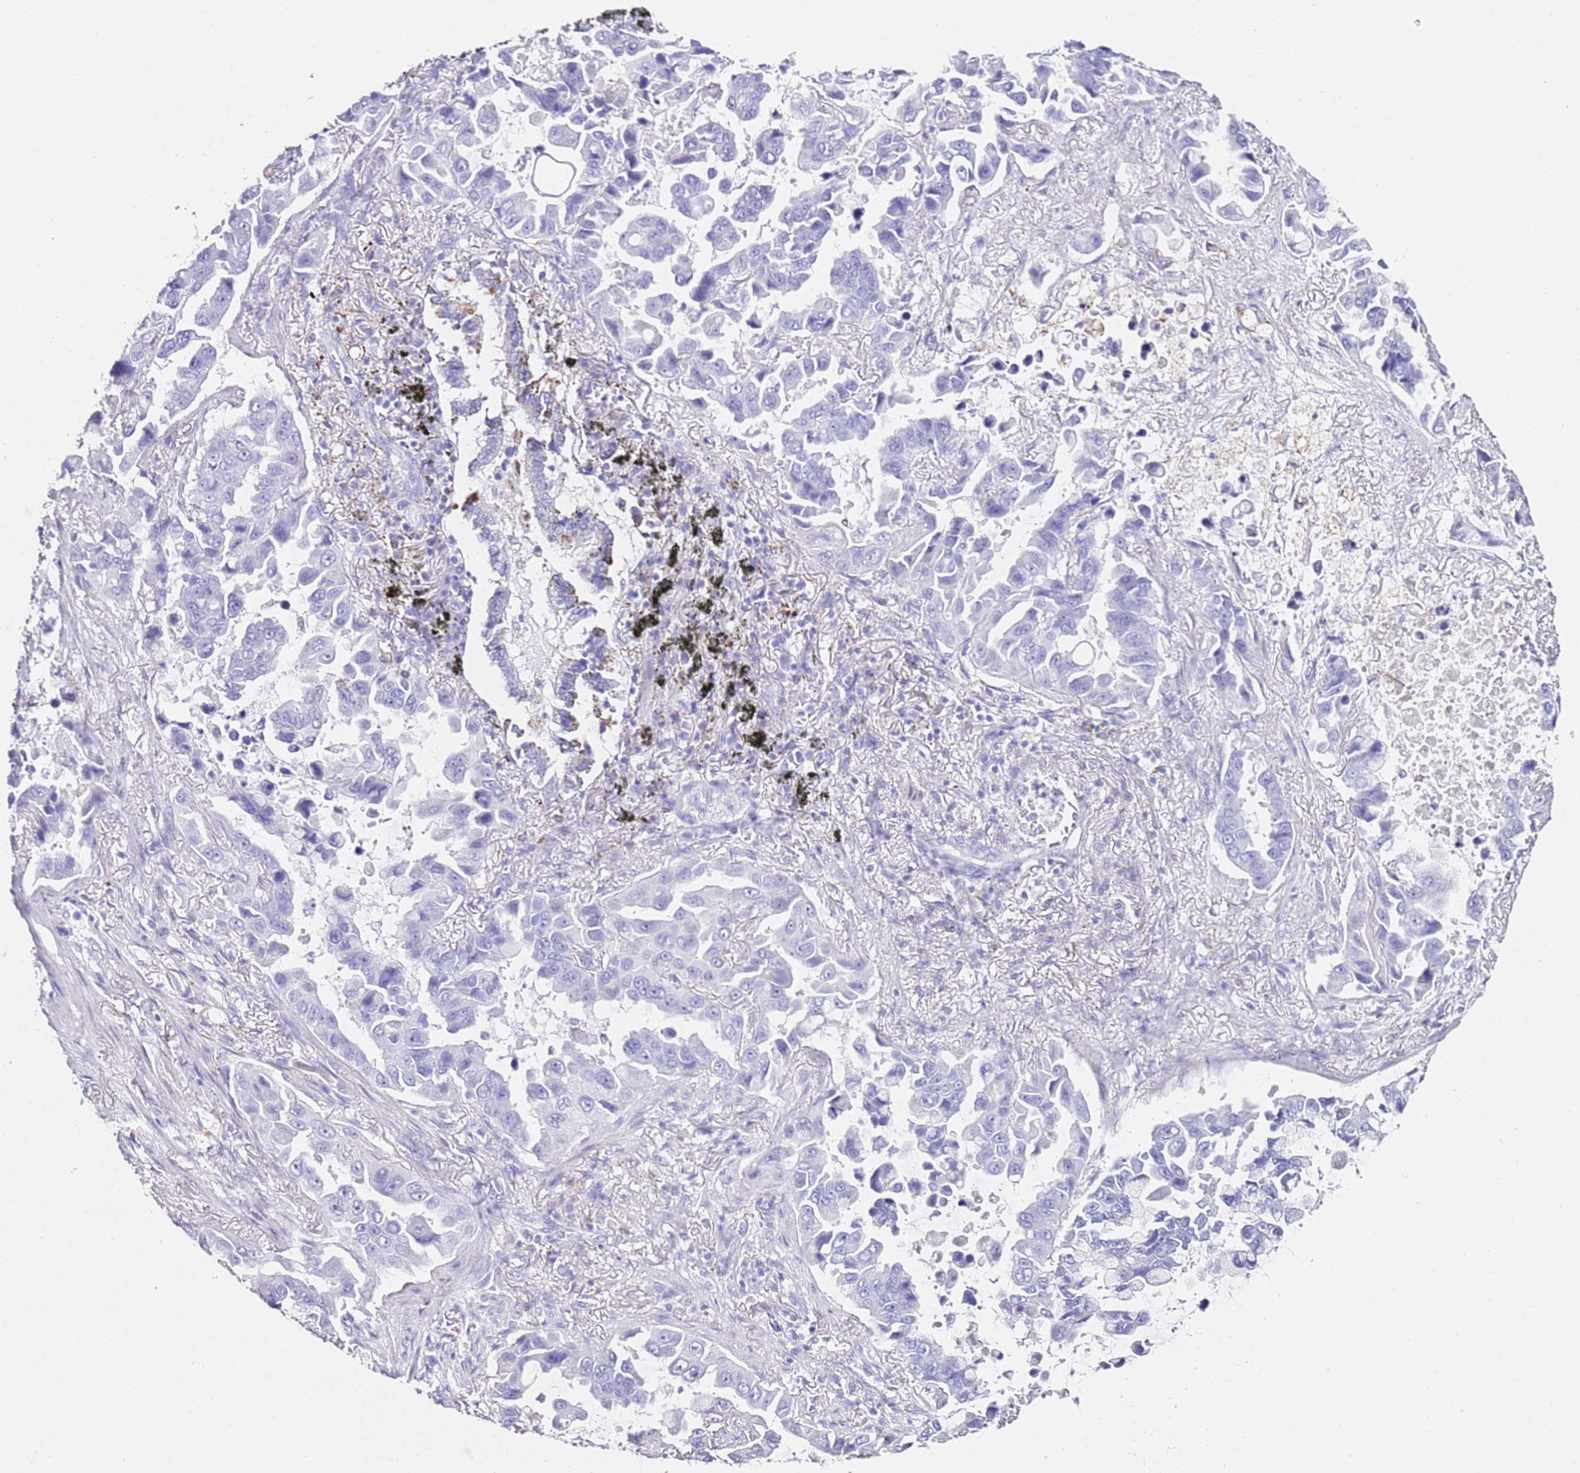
{"staining": {"intensity": "negative", "quantity": "none", "location": "none"}, "tissue": "lung cancer", "cell_type": "Tumor cells", "image_type": "cancer", "snomed": [{"axis": "morphology", "description": "Adenocarcinoma, NOS"}, {"axis": "topography", "description": "Lung"}], "caption": "Lung adenocarcinoma was stained to show a protein in brown. There is no significant positivity in tumor cells.", "gene": "PTBP2", "patient": {"sex": "male", "age": 64}}